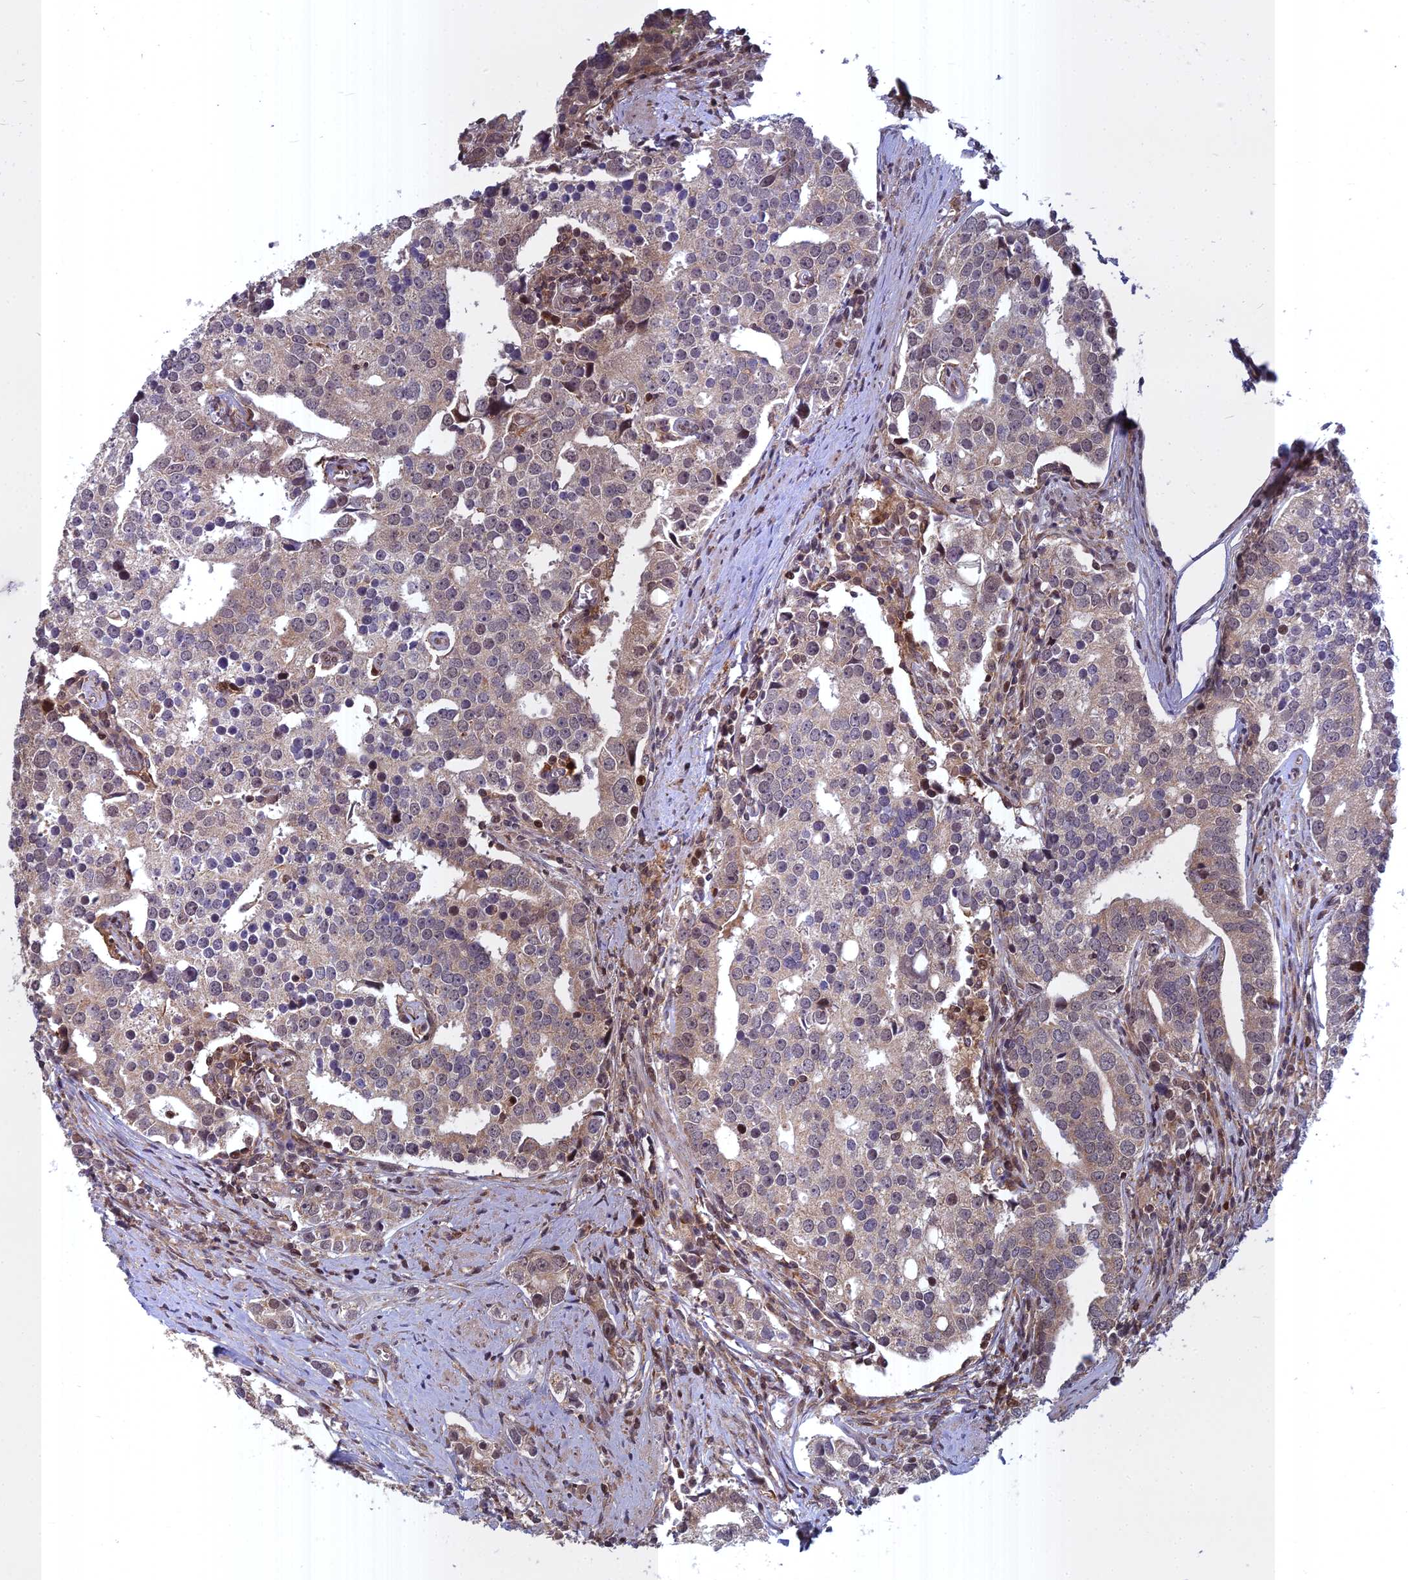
{"staining": {"intensity": "weak", "quantity": "25%-75%", "location": "cytoplasmic/membranous,nuclear"}, "tissue": "prostate cancer", "cell_type": "Tumor cells", "image_type": "cancer", "snomed": [{"axis": "morphology", "description": "Adenocarcinoma, High grade"}, {"axis": "topography", "description": "Prostate"}], "caption": "Prostate cancer (high-grade adenocarcinoma) tissue shows weak cytoplasmic/membranous and nuclear staining in approximately 25%-75% of tumor cells The protein is stained brown, and the nuclei are stained in blue (DAB IHC with brightfield microscopy, high magnification).", "gene": "COMMD2", "patient": {"sex": "male", "age": 71}}